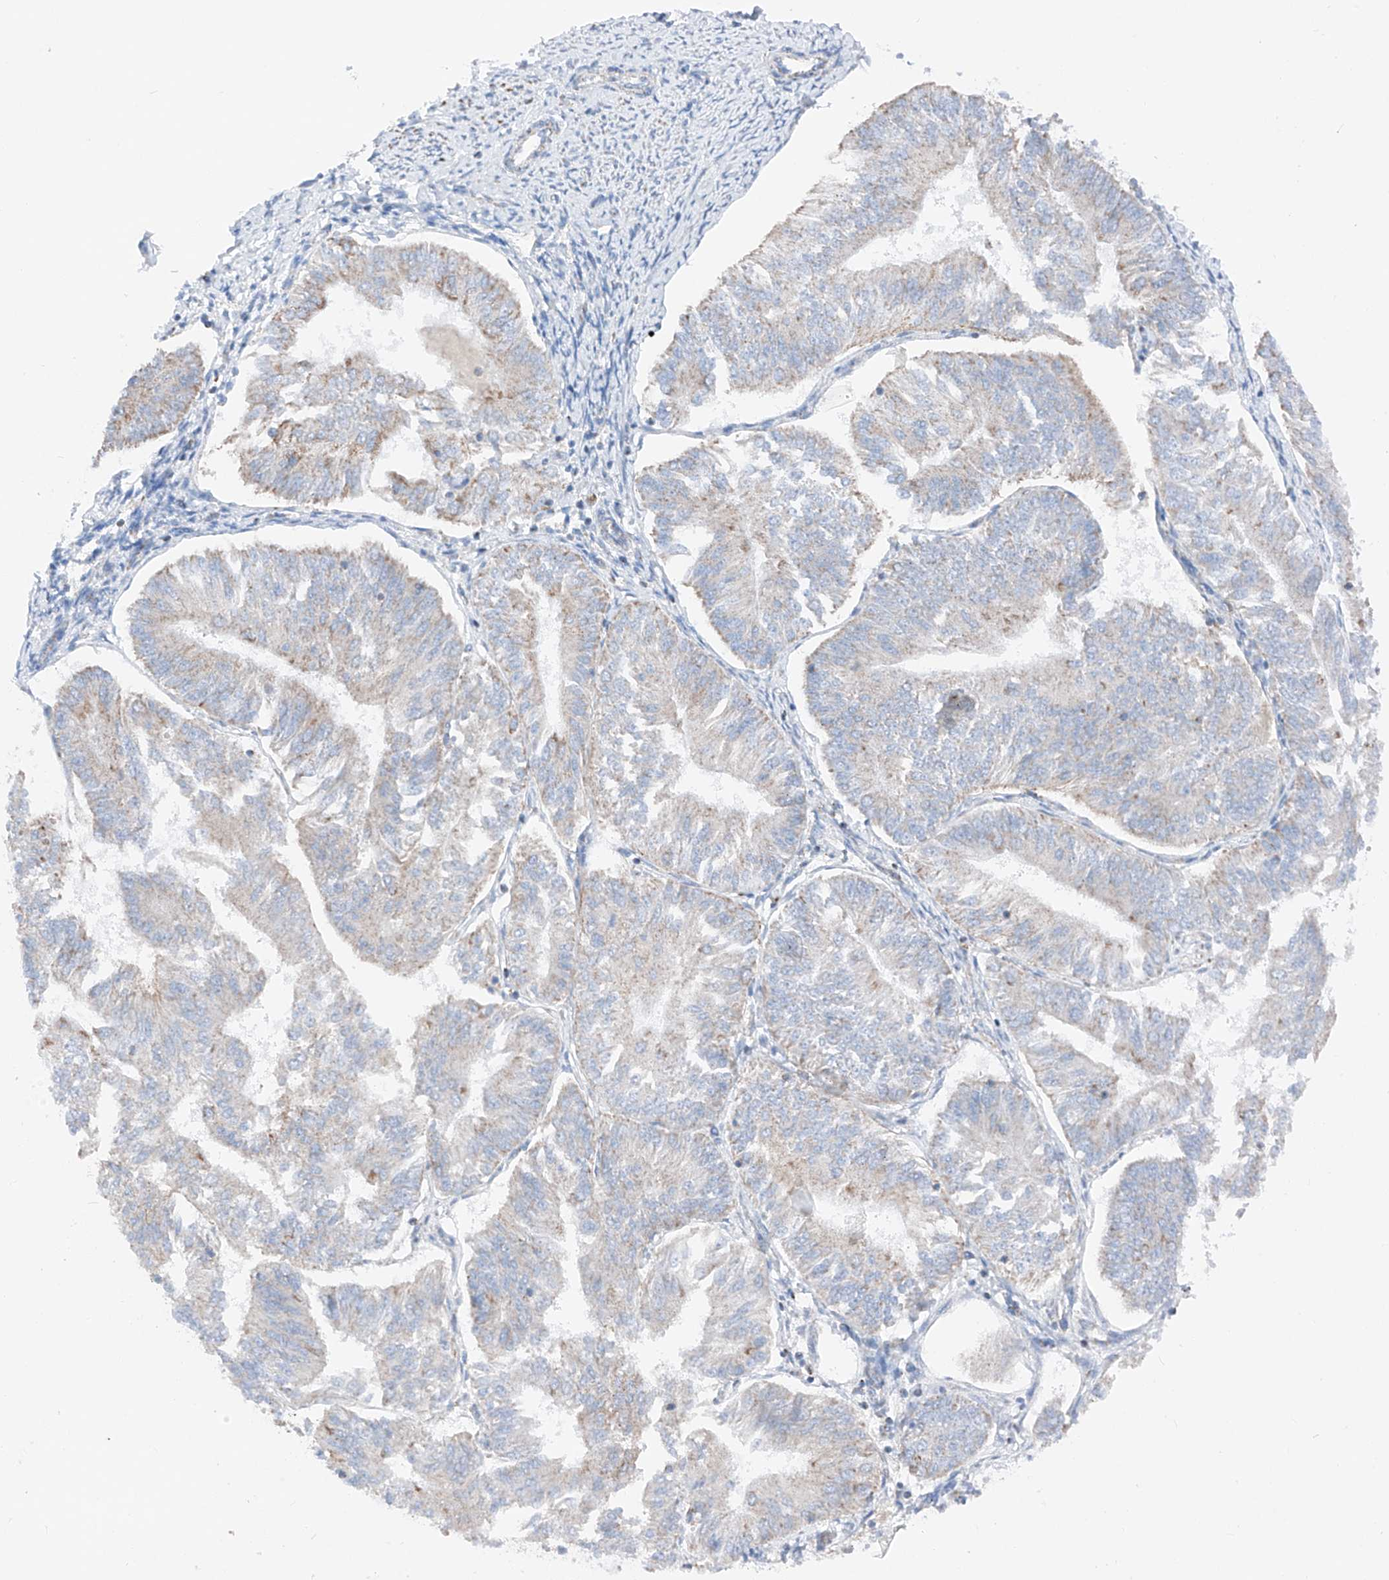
{"staining": {"intensity": "weak", "quantity": "<25%", "location": "cytoplasmic/membranous"}, "tissue": "endometrial cancer", "cell_type": "Tumor cells", "image_type": "cancer", "snomed": [{"axis": "morphology", "description": "Adenocarcinoma, NOS"}, {"axis": "topography", "description": "Endometrium"}], "caption": "DAB immunohistochemical staining of endometrial cancer demonstrates no significant positivity in tumor cells.", "gene": "MRAP", "patient": {"sex": "female", "age": 58}}